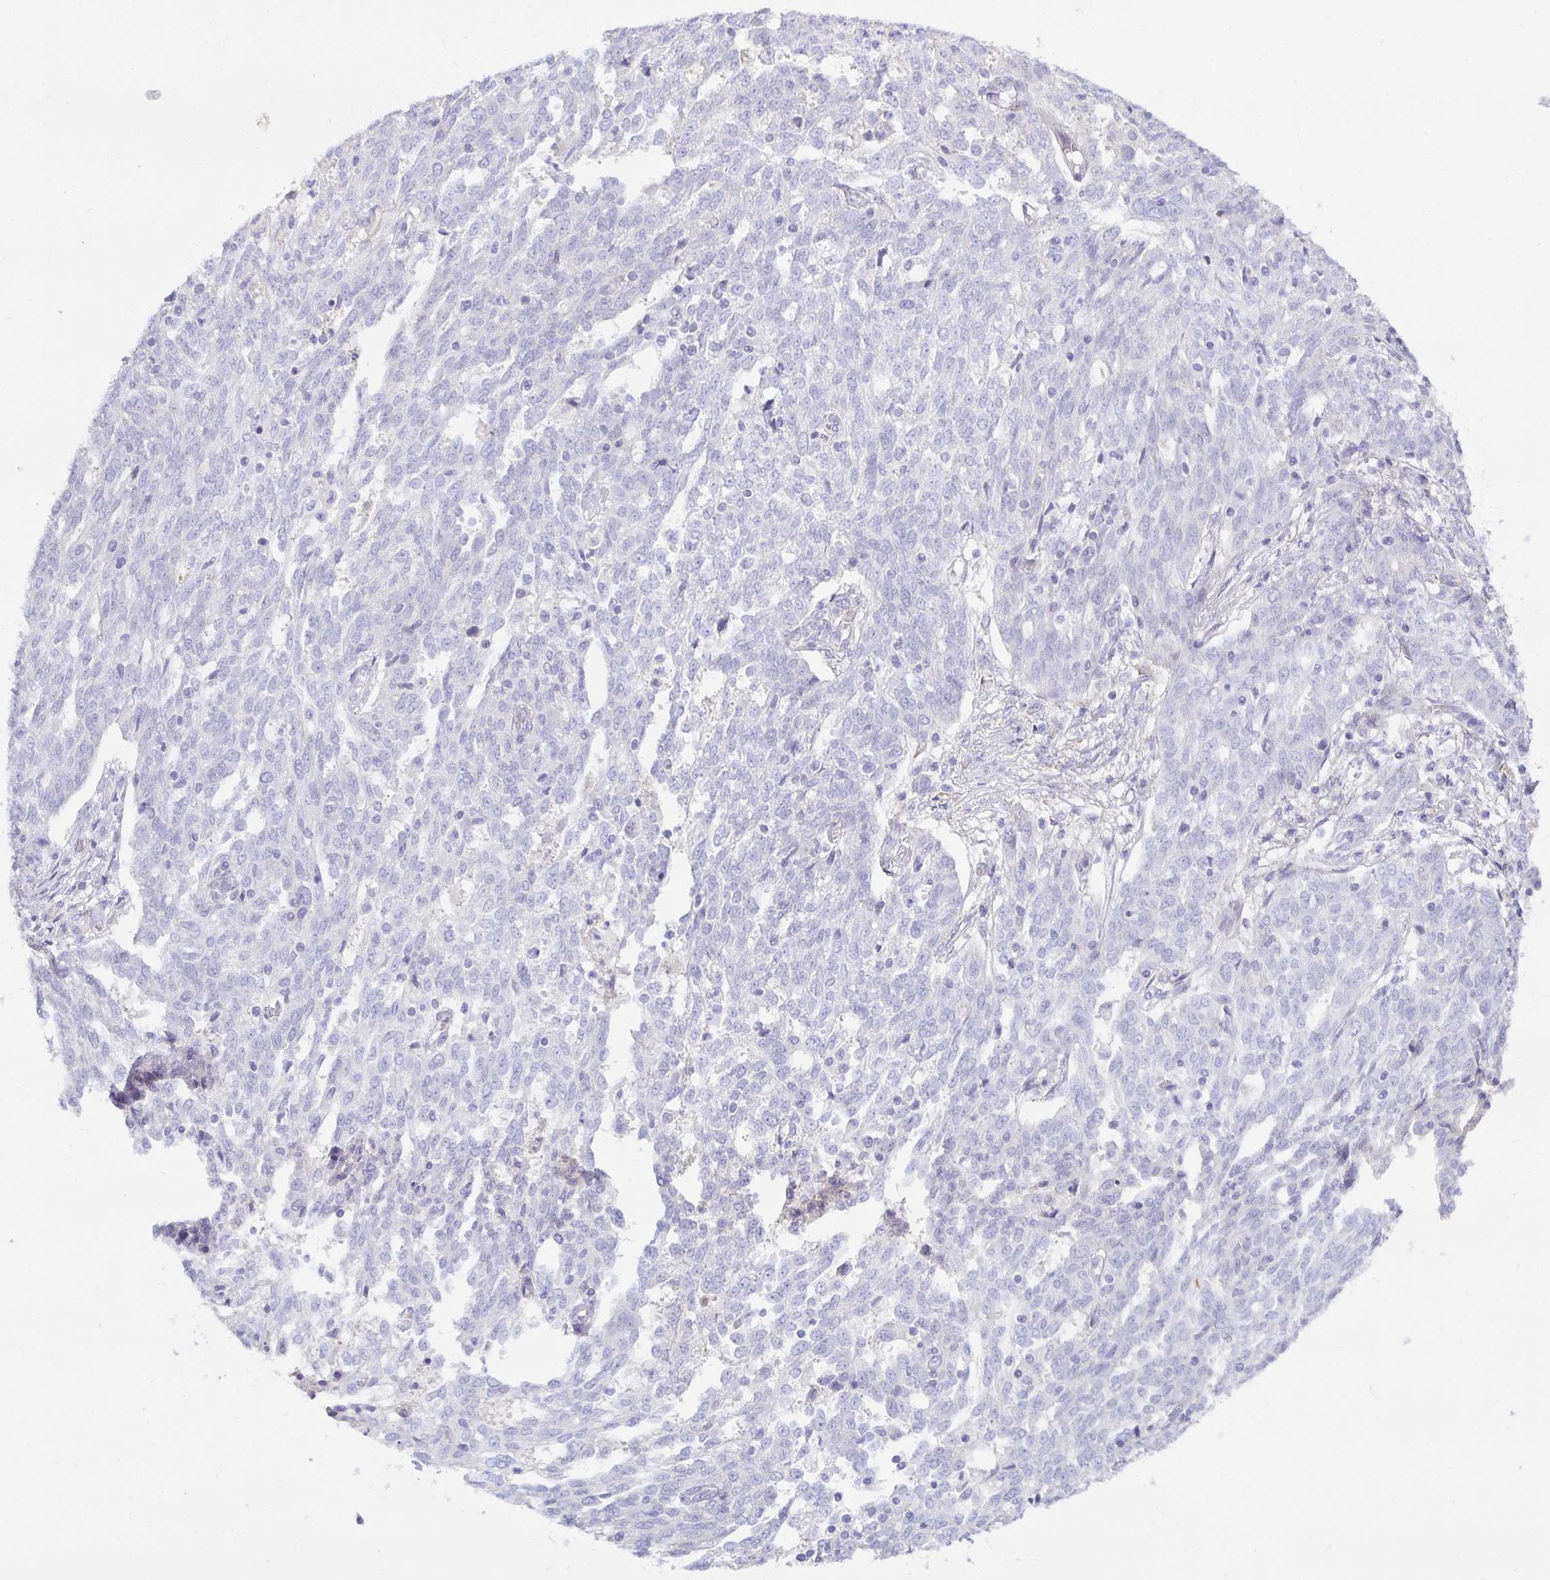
{"staining": {"intensity": "negative", "quantity": "none", "location": "none"}, "tissue": "ovarian cancer", "cell_type": "Tumor cells", "image_type": "cancer", "snomed": [{"axis": "morphology", "description": "Cystadenocarcinoma, serous, NOS"}, {"axis": "topography", "description": "Ovary"}], "caption": "An image of human ovarian cancer is negative for staining in tumor cells. Brightfield microscopy of immunohistochemistry stained with DAB (brown) and hematoxylin (blue), captured at high magnification.", "gene": "SPAG4", "patient": {"sex": "female", "age": 67}}